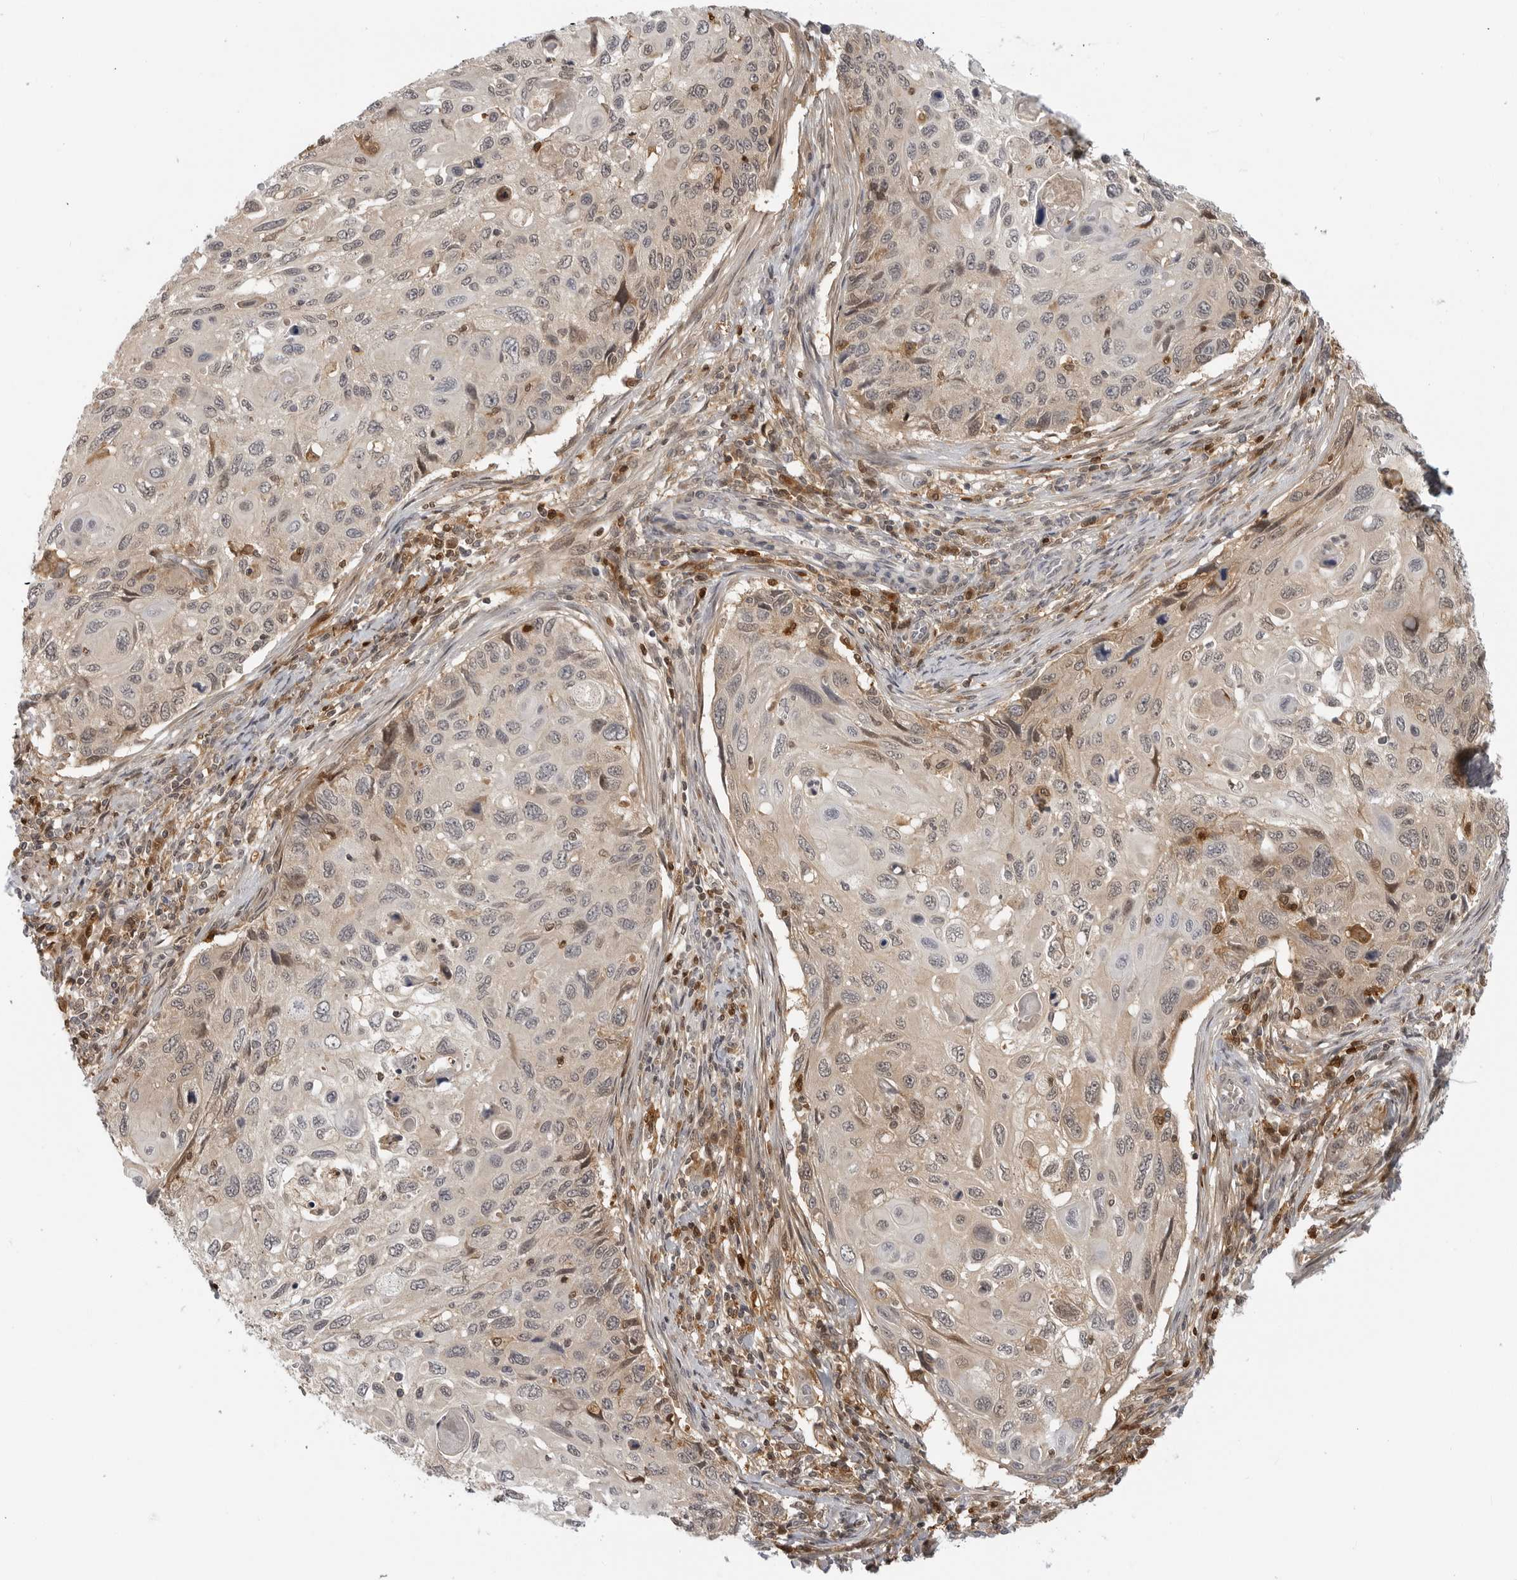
{"staining": {"intensity": "weak", "quantity": "25%-75%", "location": "cytoplasmic/membranous"}, "tissue": "cervical cancer", "cell_type": "Tumor cells", "image_type": "cancer", "snomed": [{"axis": "morphology", "description": "Squamous cell carcinoma, NOS"}, {"axis": "topography", "description": "Cervix"}], "caption": "Immunohistochemical staining of human cervical cancer (squamous cell carcinoma) shows low levels of weak cytoplasmic/membranous staining in about 25%-75% of tumor cells.", "gene": "CTIF", "patient": {"sex": "female", "age": 70}}